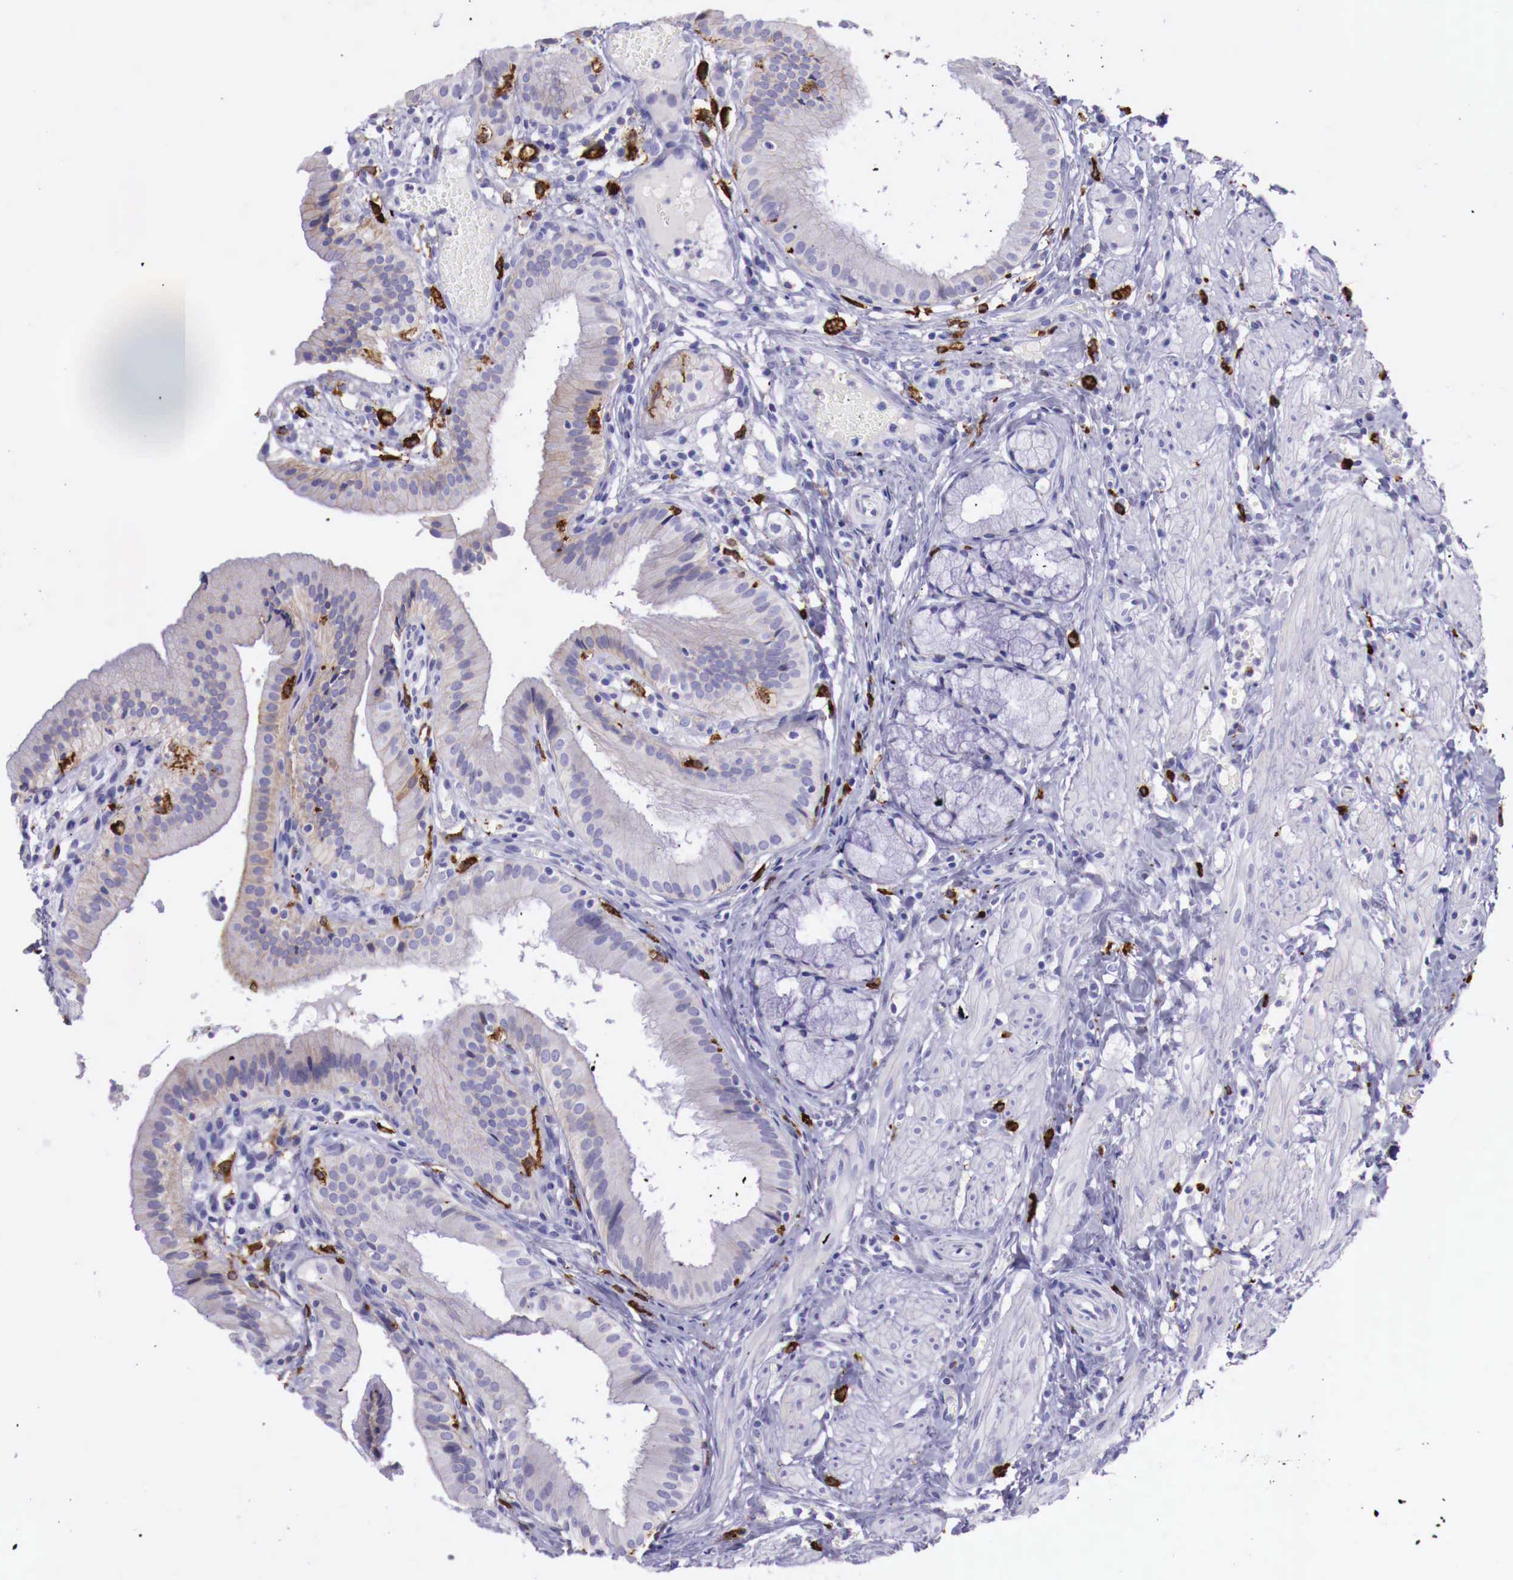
{"staining": {"intensity": "weak", "quantity": "25%-75%", "location": "cytoplasmic/membranous"}, "tissue": "gallbladder", "cell_type": "Glandular cells", "image_type": "normal", "snomed": [{"axis": "morphology", "description": "Normal tissue, NOS"}, {"axis": "topography", "description": "Gallbladder"}], "caption": "IHC (DAB) staining of benign gallbladder reveals weak cytoplasmic/membranous protein positivity in about 25%-75% of glandular cells.", "gene": "MSR1", "patient": {"sex": "male", "age": 28}}